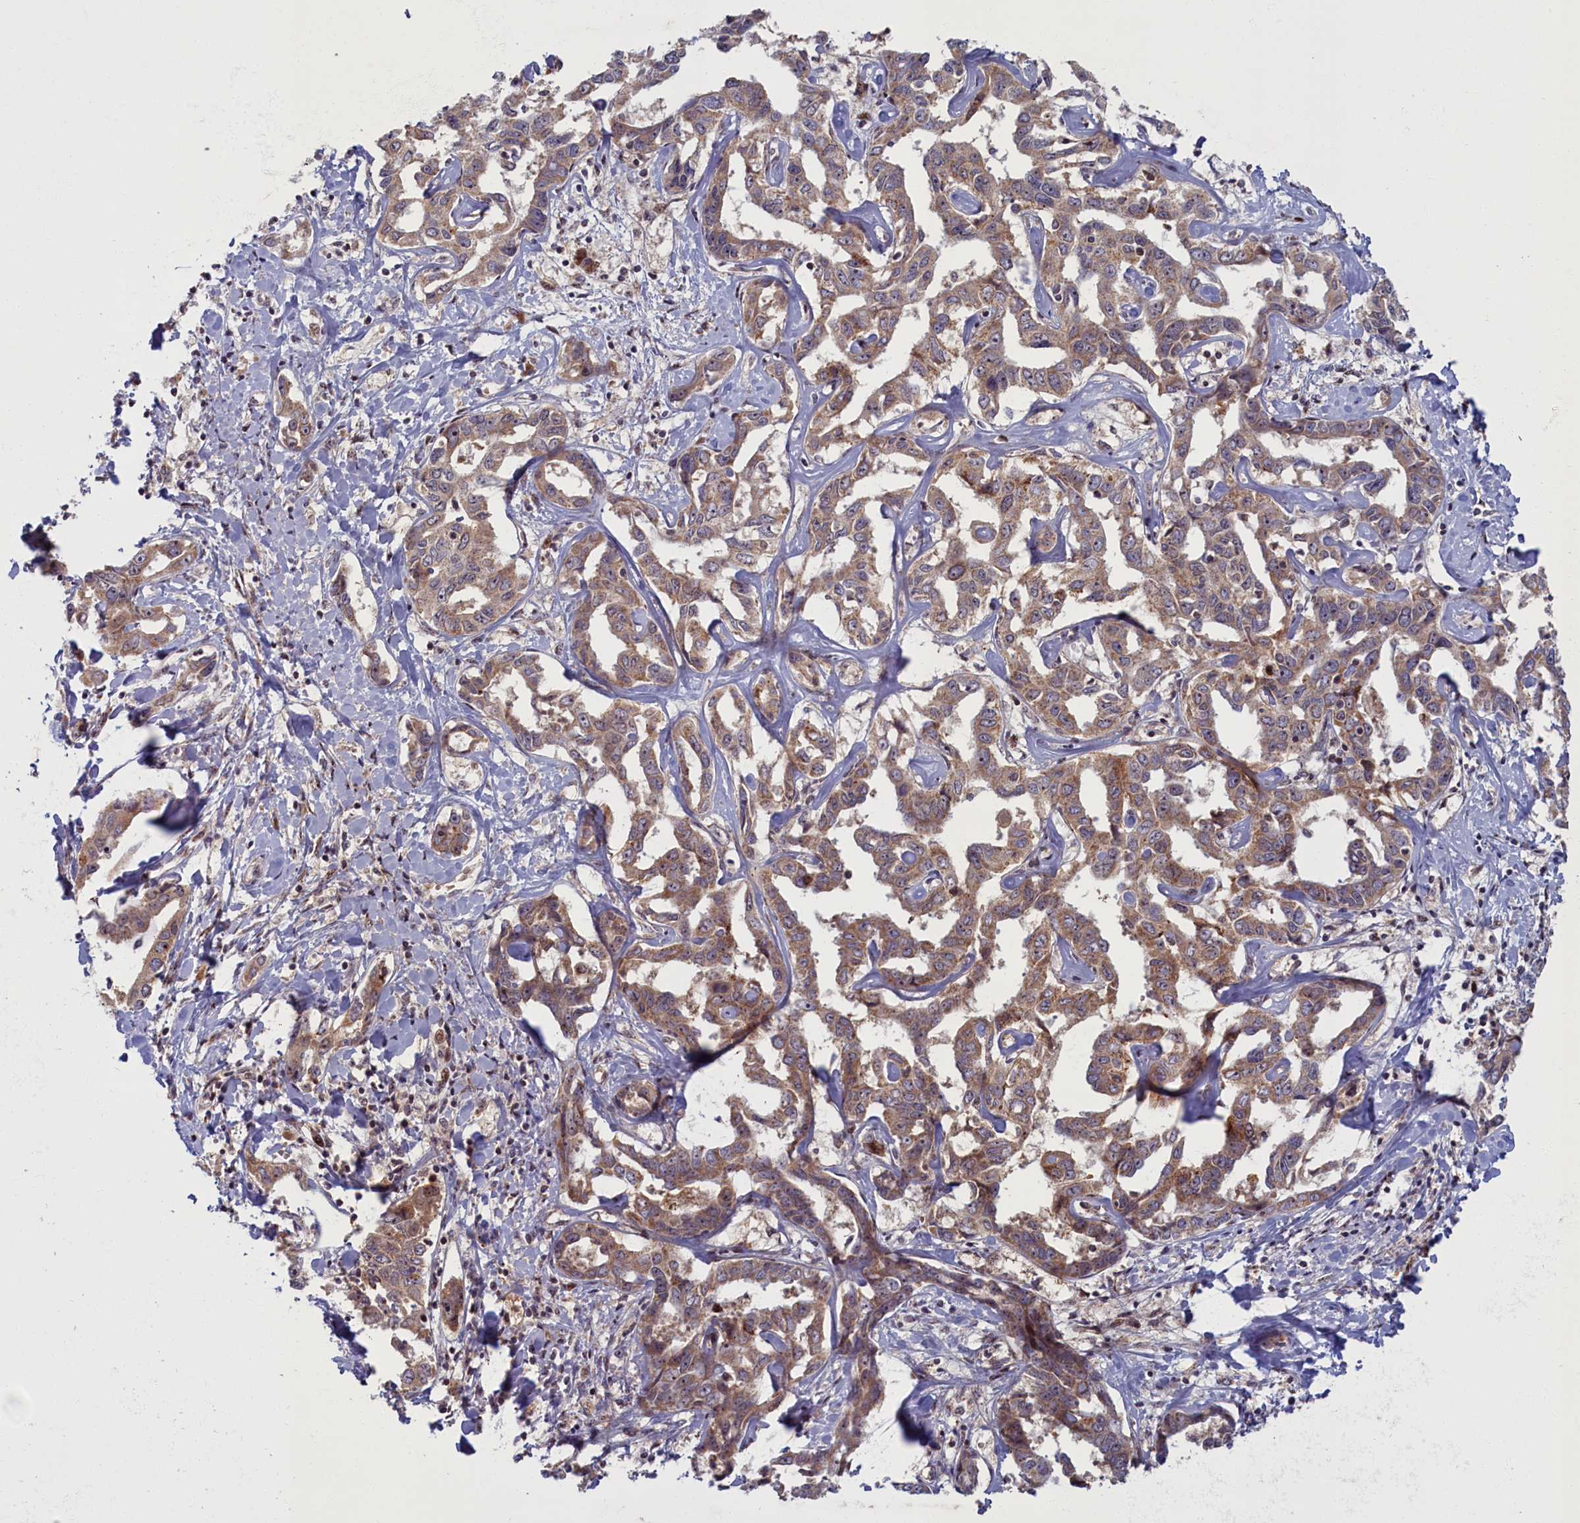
{"staining": {"intensity": "weak", "quantity": ">75%", "location": "cytoplasmic/membranous"}, "tissue": "liver cancer", "cell_type": "Tumor cells", "image_type": "cancer", "snomed": [{"axis": "morphology", "description": "Cholangiocarcinoma"}, {"axis": "topography", "description": "Liver"}], "caption": "An image of liver cholangiocarcinoma stained for a protein shows weak cytoplasmic/membranous brown staining in tumor cells. (DAB (3,3'-diaminobenzidine) = brown stain, brightfield microscopy at high magnification).", "gene": "PLA2G10", "patient": {"sex": "male", "age": 59}}